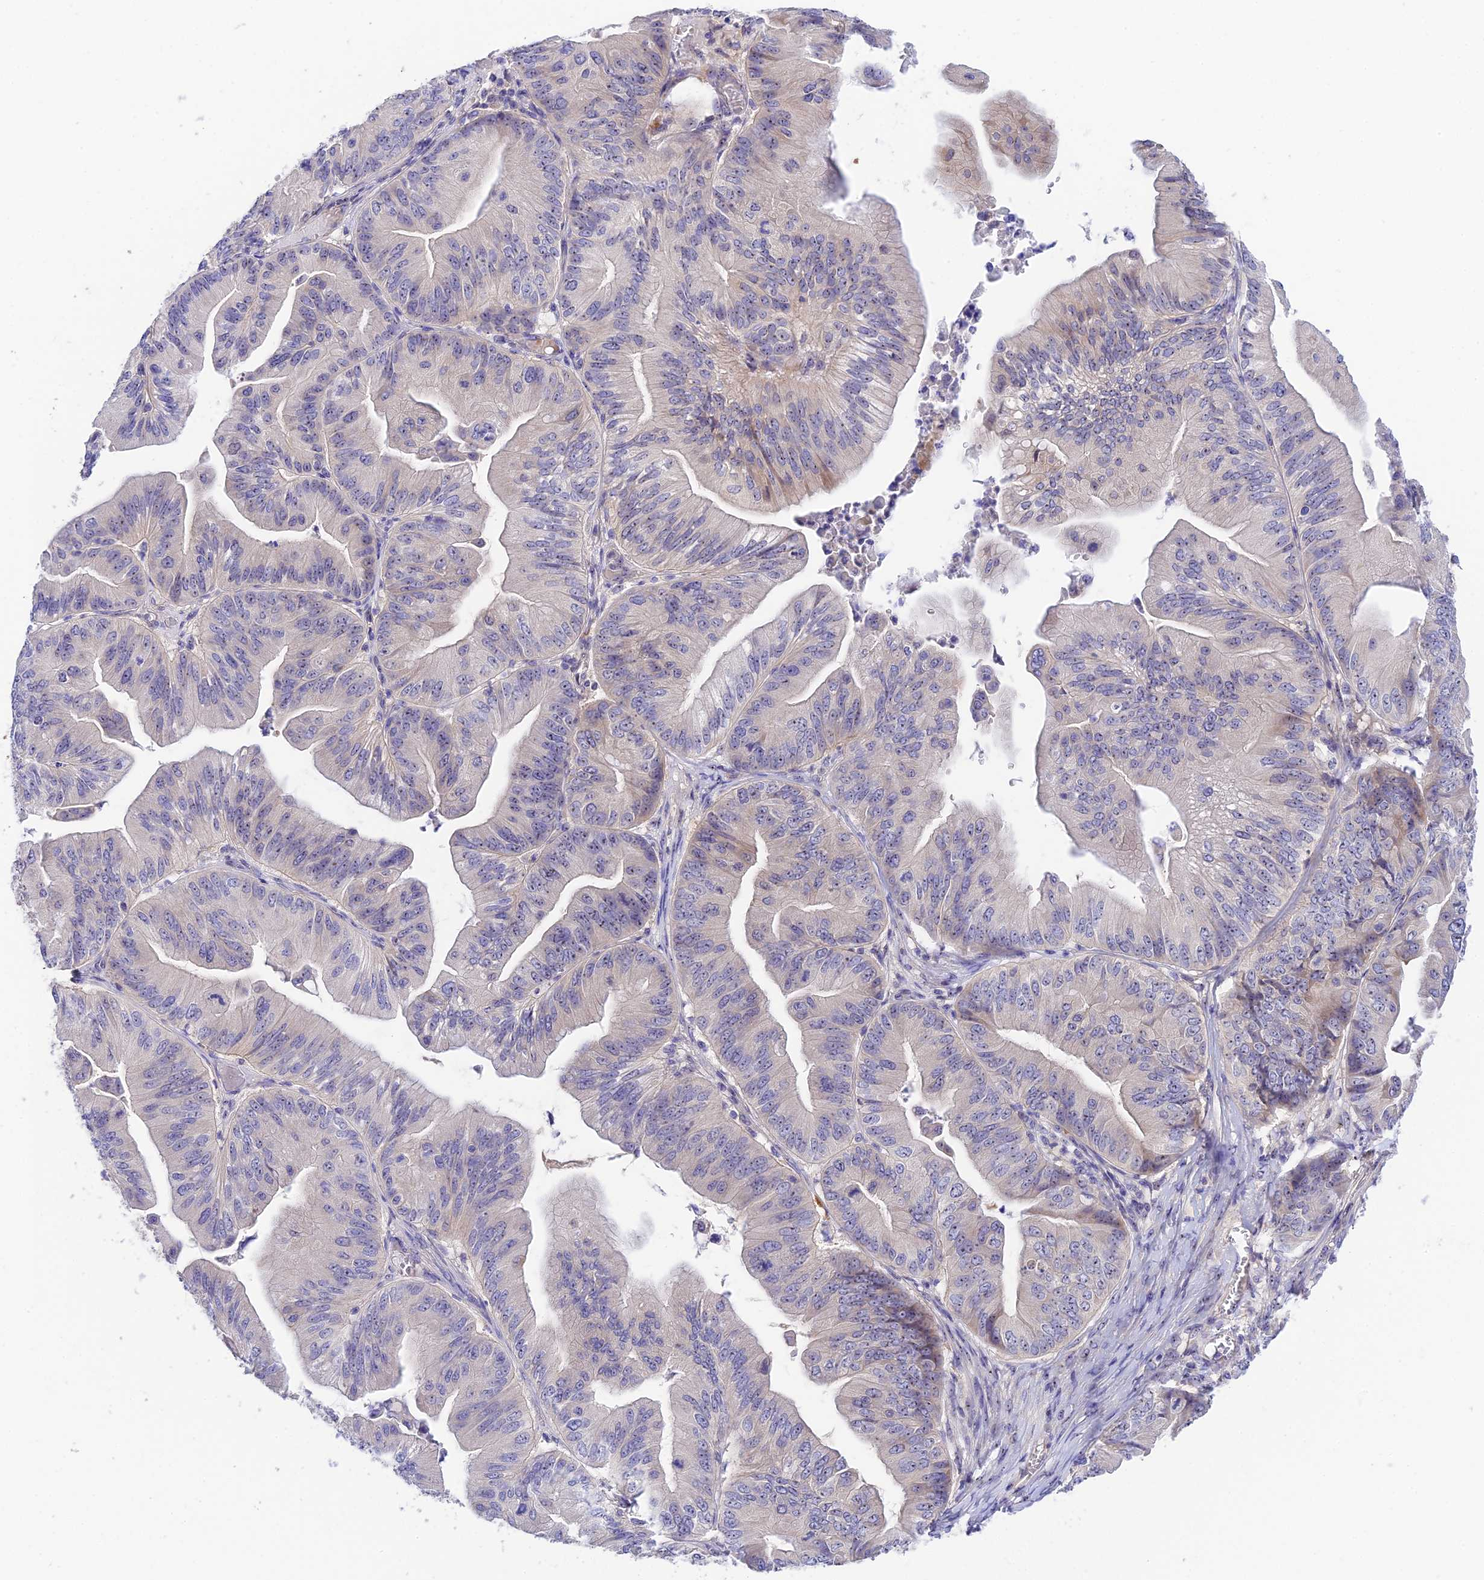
{"staining": {"intensity": "moderate", "quantity": "<25%", "location": "cytoplasmic/membranous"}, "tissue": "ovarian cancer", "cell_type": "Tumor cells", "image_type": "cancer", "snomed": [{"axis": "morphology", "description": "Cystadenocarcinoma, mucinous, NOS"}, {"axis": "topography", "description": "Ovary"}], "caption": "High-magnification brightfield microscopy of ovarian cancer (mucinous cystadenocarcinoma) stained with DAB (brown) and counterstained with hematoxylin (blue). tumor cells exhibit moderate cytoplasmic/membranous positivity is seen in approximately<25% of cells. (DAB IHC, brown staining for protein, blue staining for nuclei).", "gene": "DUSP29", "patient": {"sex": "female", "age": 61}}